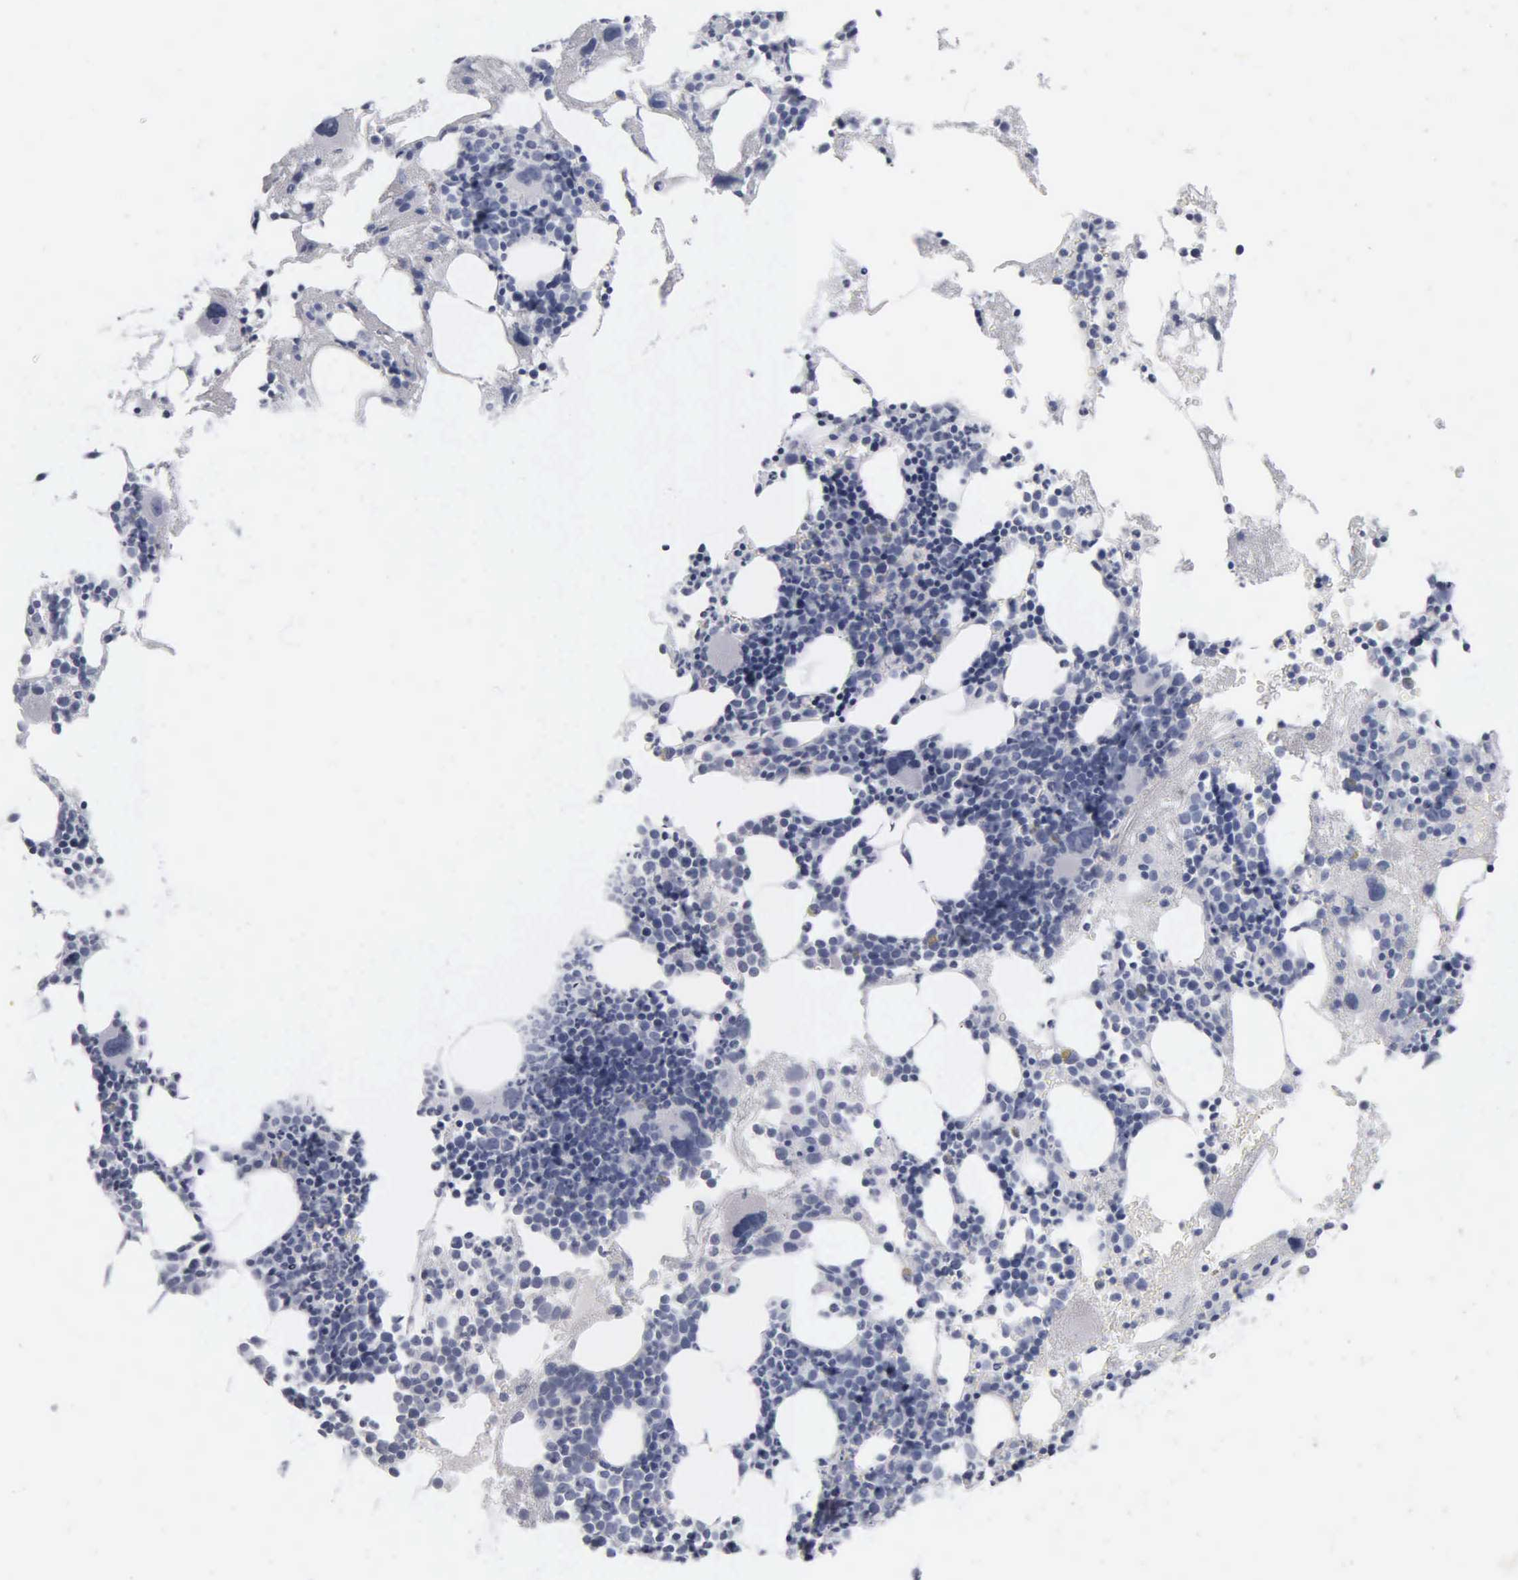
{"staining": {"intensity": "negative", "quantity": "none", "location": "none"}, "tissue": "bone marrow", "cell_type": "Hematopoietic cells", "image_type": "normal", "snomed": [{"axis": "morphology", "description": "Normal tissue, NOS"}, {"axis": "topography", "description": "Bone marrow"}], "caption": "DAB immunohistochemical staining of unremarkable bone marrow exhibits no significant positivity in hematopoietic cells. (Immunohistochemistry (ihc), brightfield microscopy, high magnification).", "gene": "DES", "patient": {"sex": "male", "age": 75}}